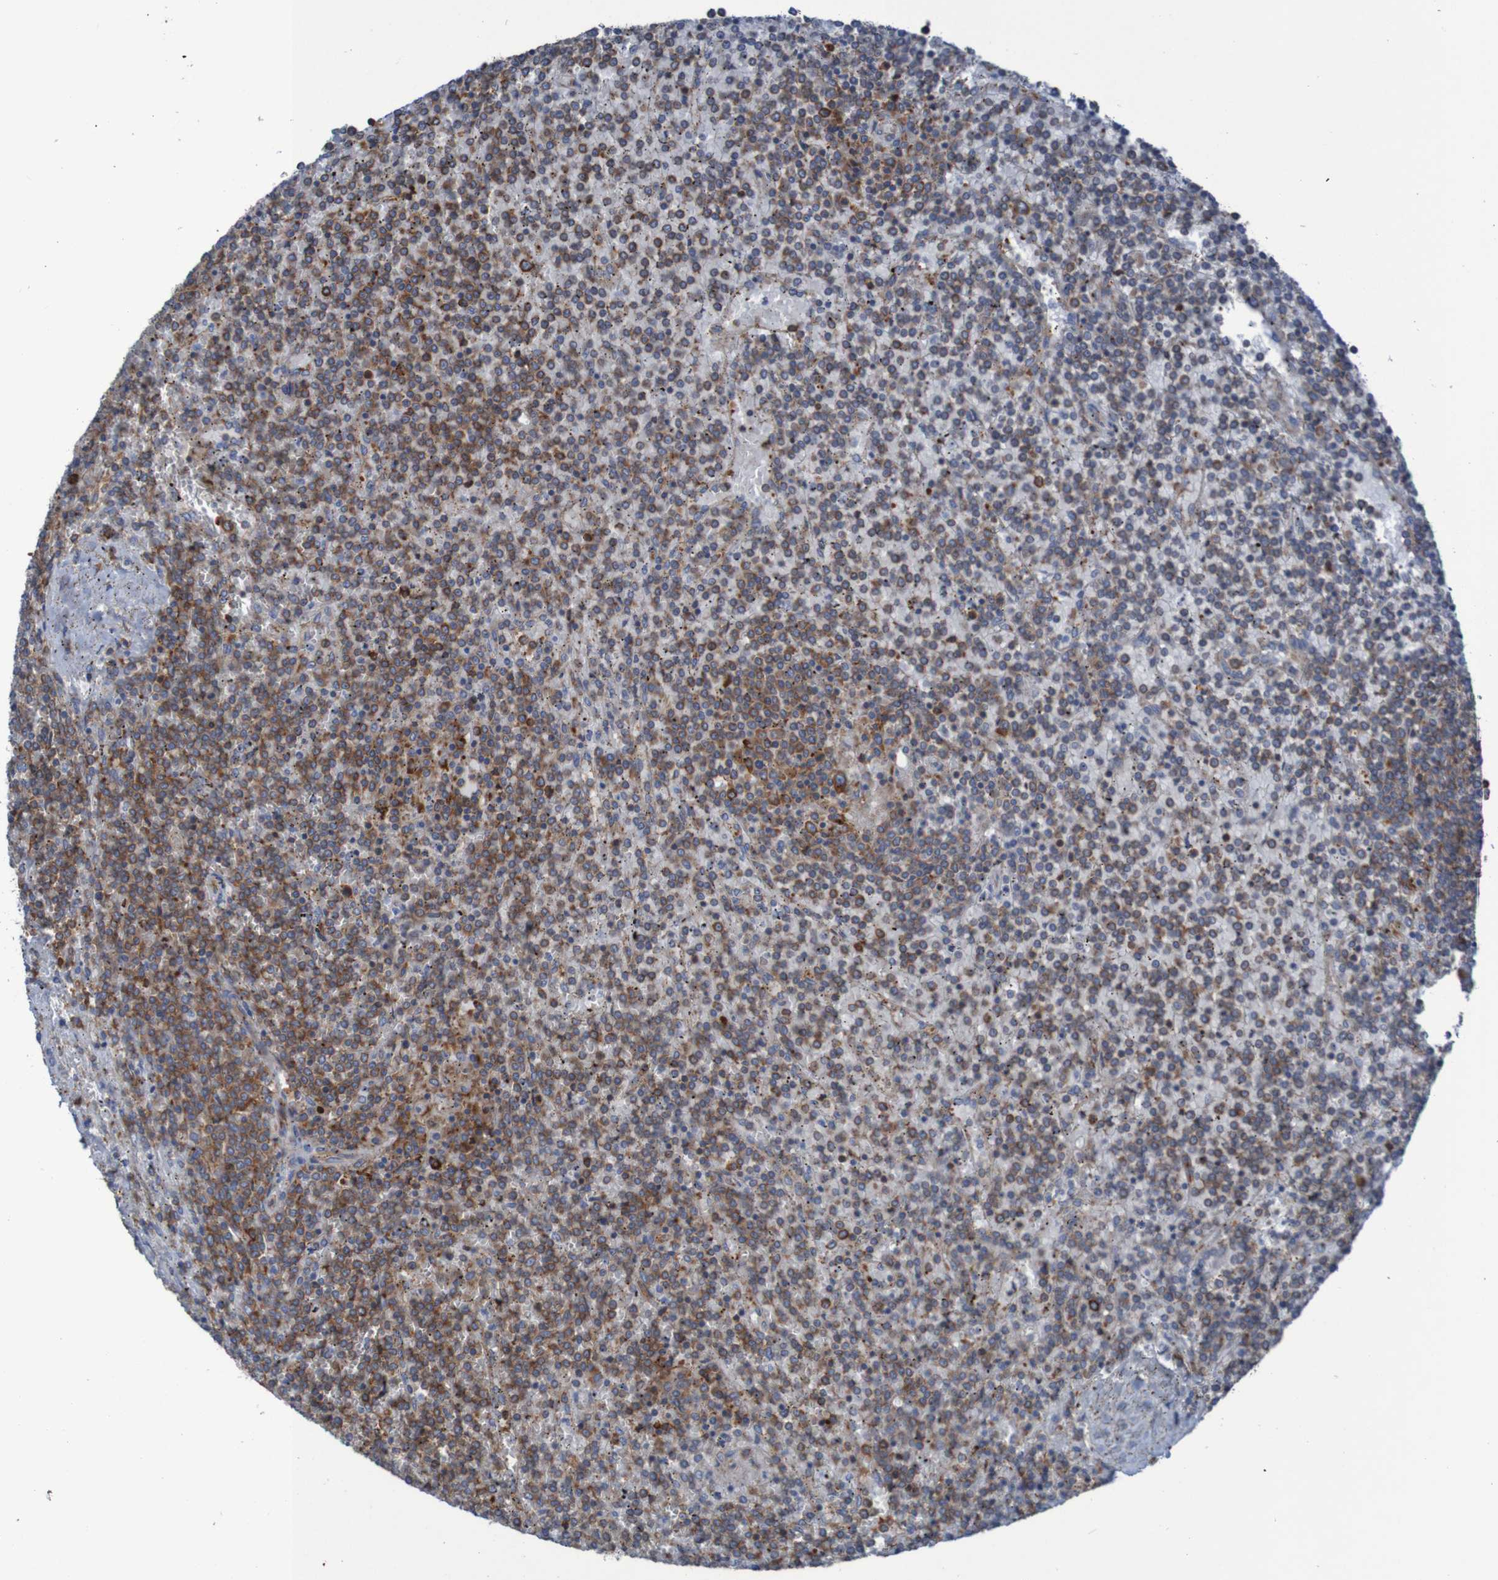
{"staining": {"intensity": "moderate", "quantity": "25%-75%", "location": "cytoplasmic/membranous"}, "tissue": "lymphoma", "cell_type": "Tumor cells", "image_type": "cancer", "snomed": [{"axis": "morphology", "description": "Malignant lymphoma, non-Hodgkin's type, Low grade"}, {"axis": "topography", "description": "Spleen"}], "caption": "A medium amount of moderate cytoplasmic/membranous expression is identified in approximately 25%-75% of tumor cells in malignant lymphoma, non-Hodgkin's type (low-grade) tissue. (DAB (3,3'-diaminobenzidine) IHC, brown staining for protein, blue staining for nuclei).", "gene": "RPL10", "patient": {"sex": "female", "age": 19}}